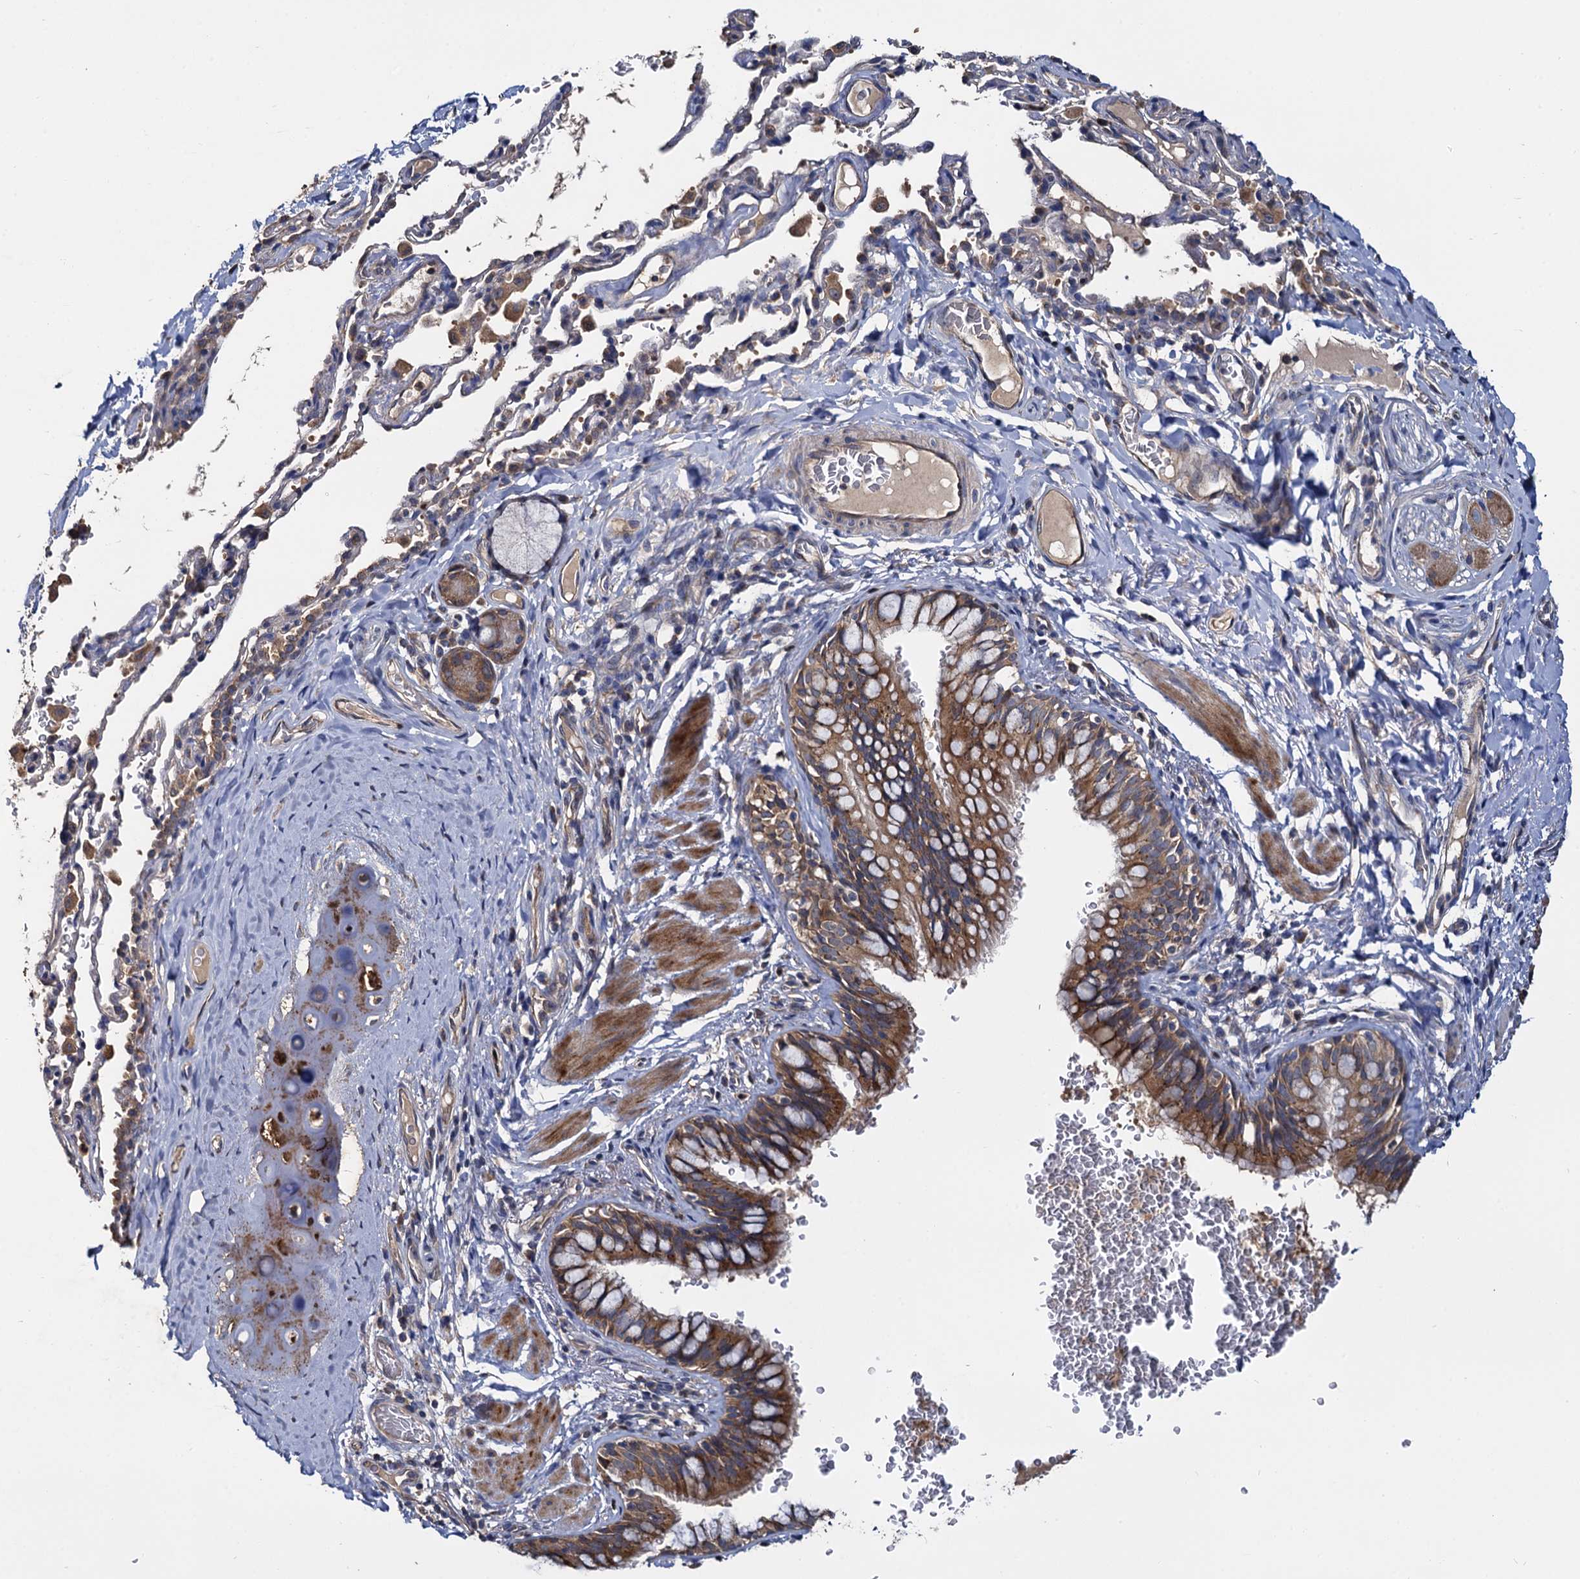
{"staining": {"intensity": "moderate", "quantity": ">75%", "location": "cytoplasmic/membranous"}, "tissue": "bronchus", "cell_type": "Respiratory epithelial cells", "image_type": "normal", "snomed": [{"axis": "morphology", "description": "Normal tissue, NOS"}, {"axis": "topography", "description": "Cartilage tissue"}, {"axis": "topography", "description": "Bronchus"}], "caption": "IHC (DAB) staining of benign bronchus reveals moderate cytoplasmic/membranous protein expression in about >75% of respiratory epithelial cells. (DAB IHC with brightfield microscopy, high magnification).", "gene": "CEP192", "patient": {"sex": "female", "age": 36}}